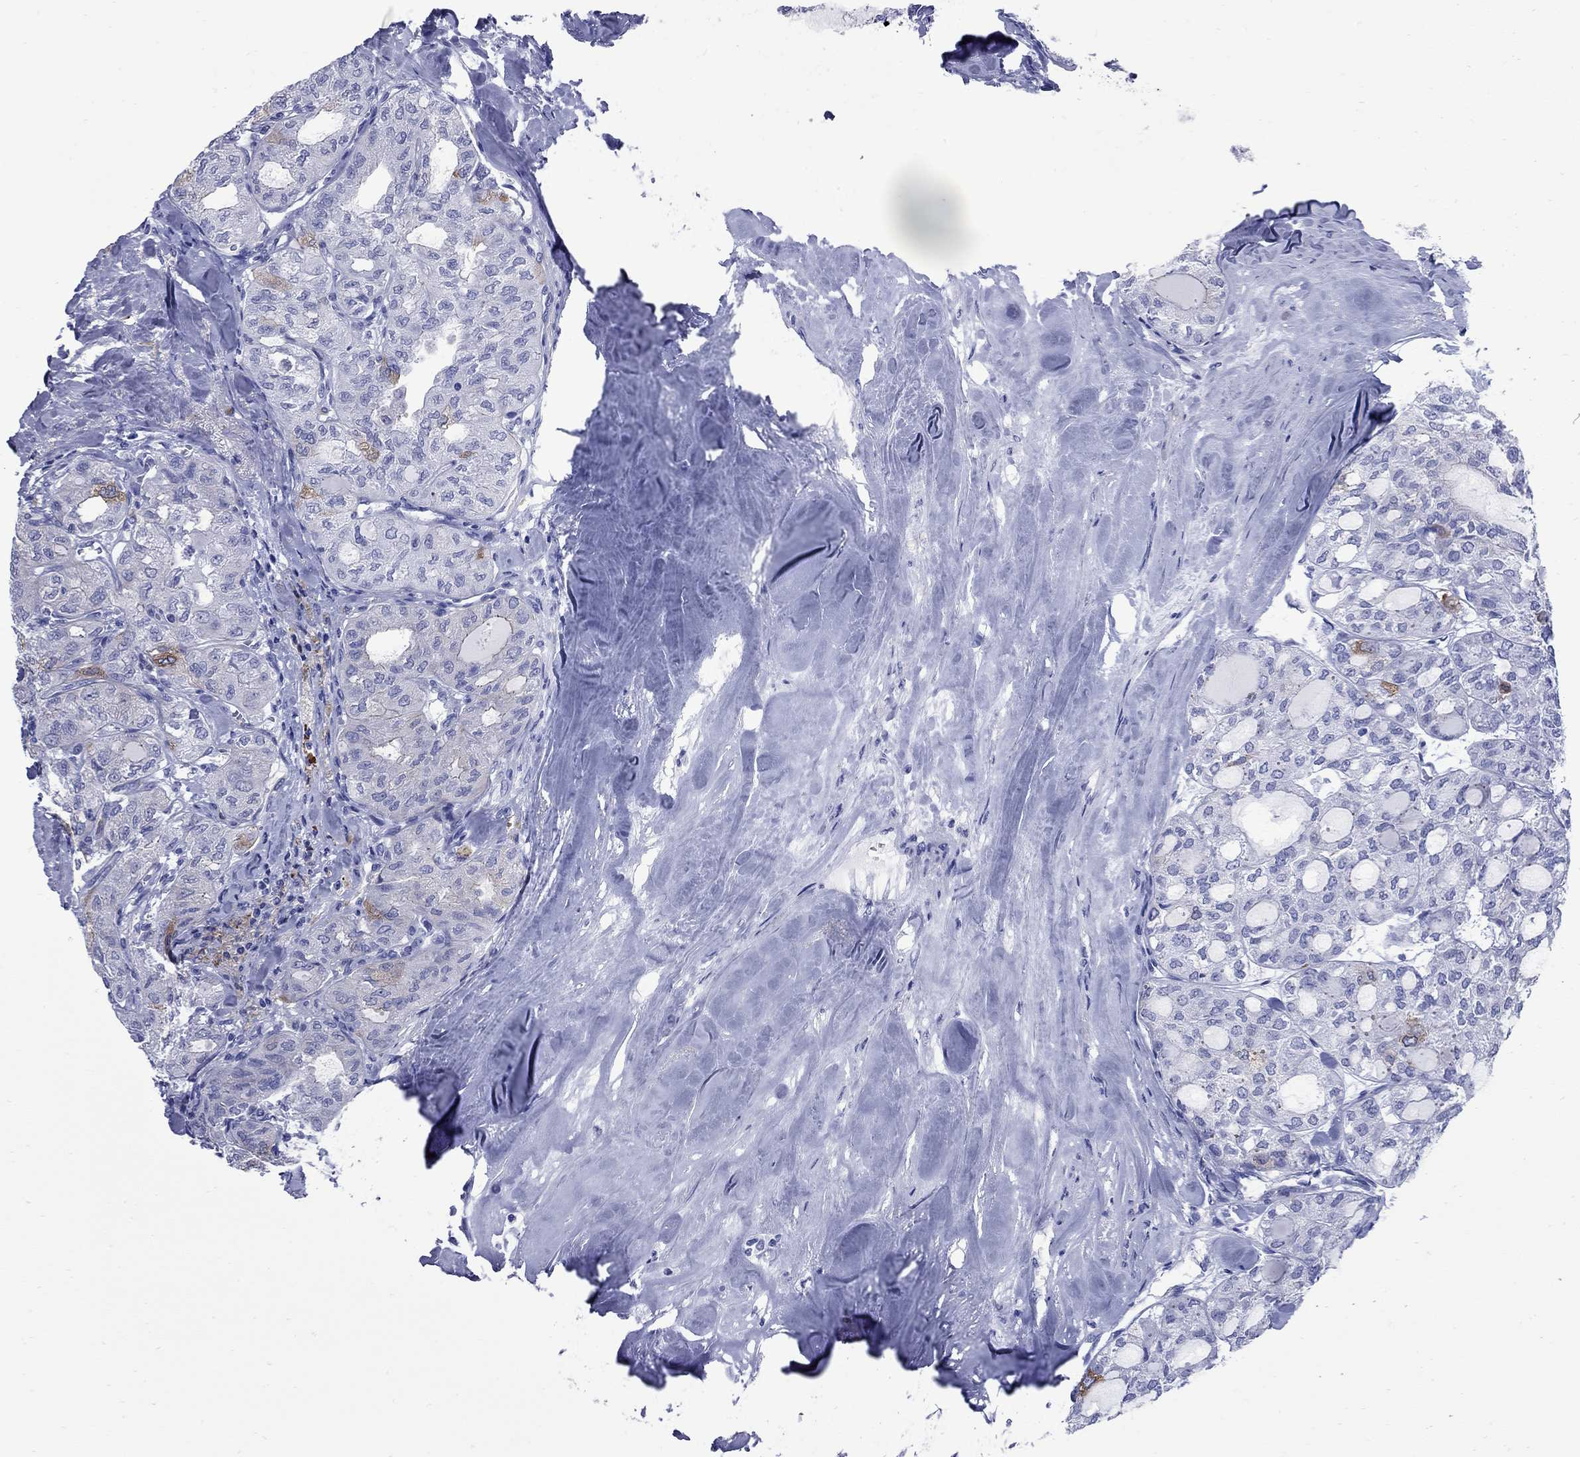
{"staining": {"intensity": "strong", "quantity": "<25%", "location": "cytoplasmic/membranous"}, "tissue": "thyroid cancer", "cell_type": "Tumor cells", "image_type": "cancer", "snomed": [{"axis": "morphology", "description": "Follicular adenoma carcinoma, NOS"}, {"axis": "topography", "description": "Thyroid gland"}], "caption": "The image shows staining of thyroid follicular adenoma carcinoma, revealing strong cytoplasmic/membranous protein expression (brown color) within tumor cells.", "gene": "TACC3", "patient": {"sex": "male", "age": 75}}